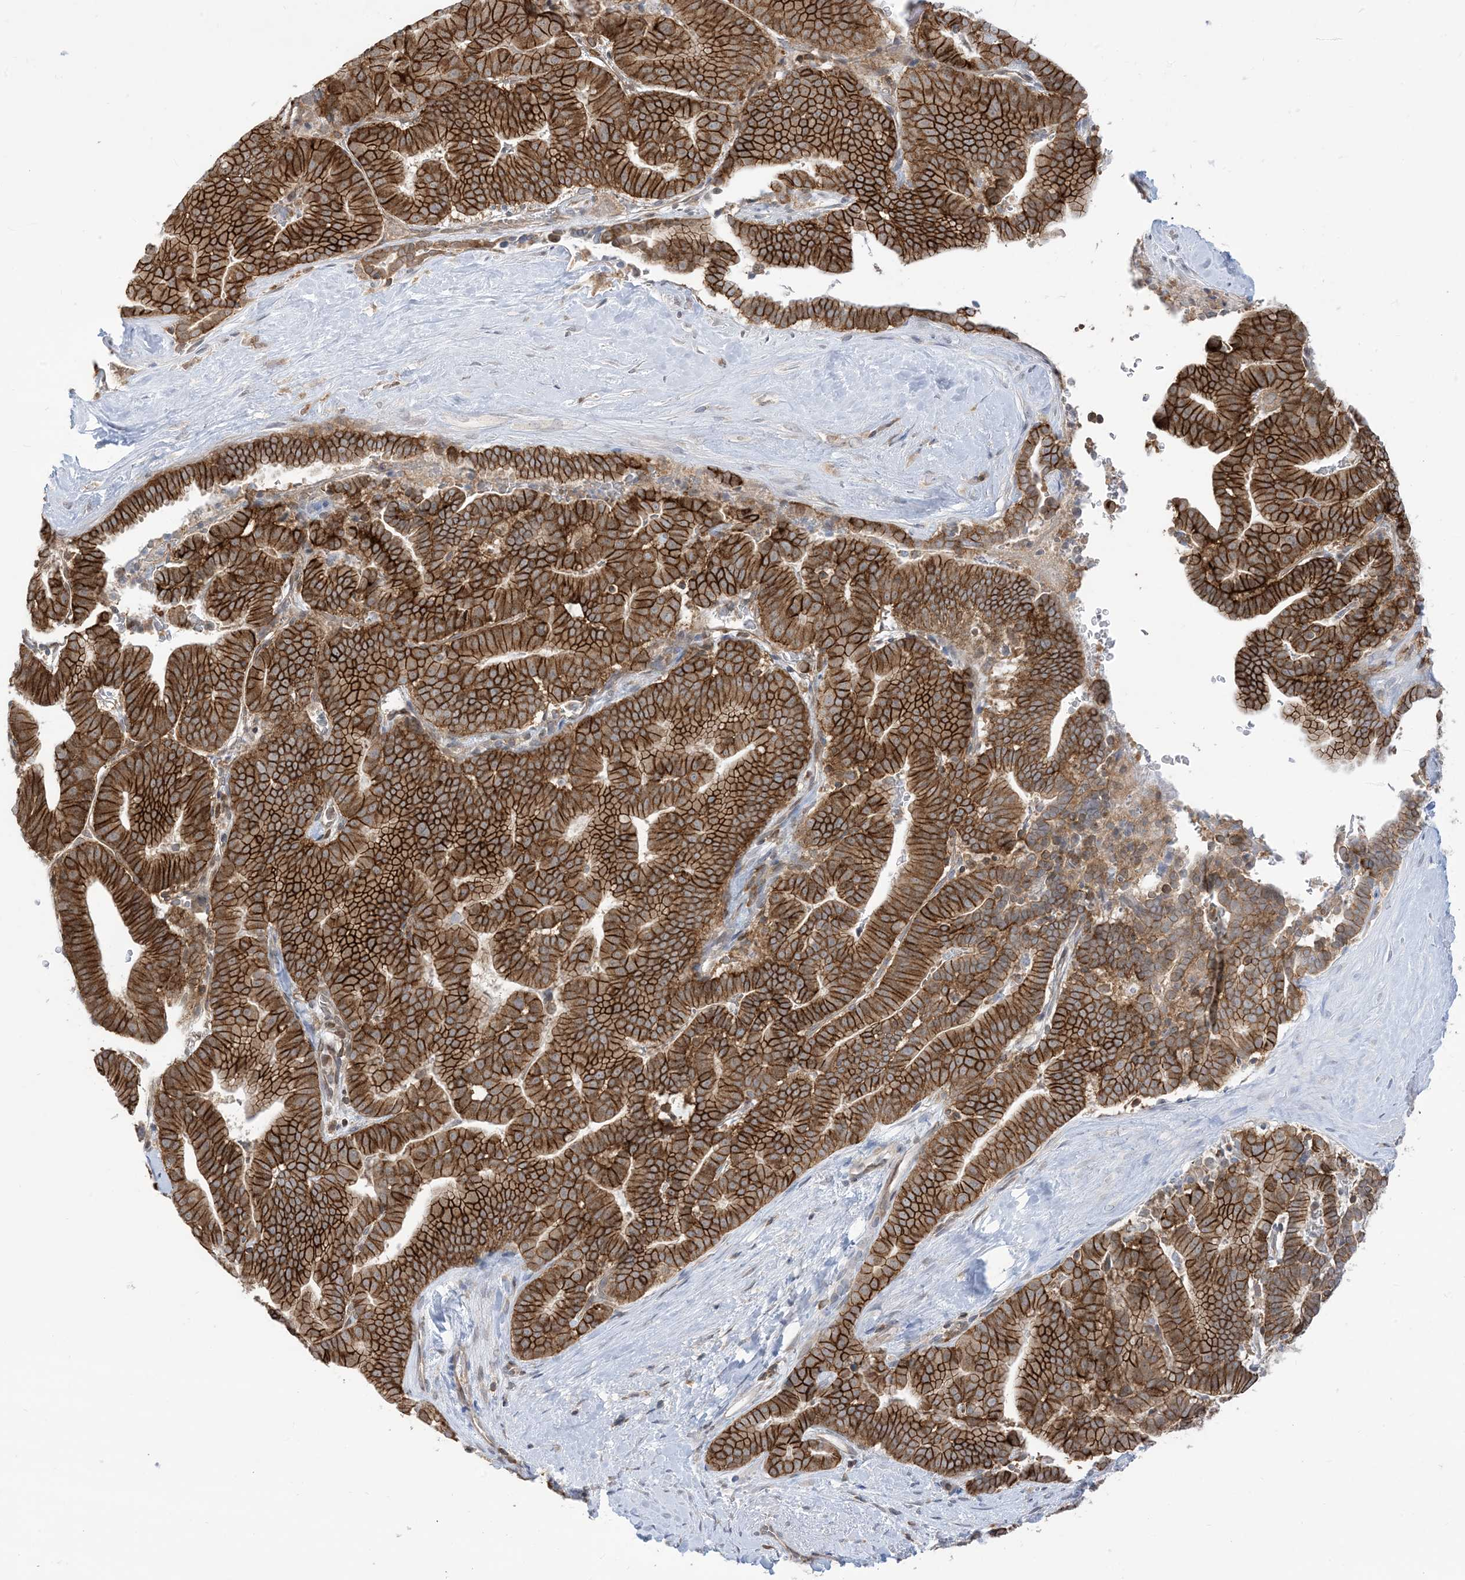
{"staining": {"intensity": "strong", "quantity": ">75%", "location": "cytoplasmic/membranous"}, "tissue": "liver cancer", "cell_type": "Tumor cells", "image_type": "cancer", "snomed": [{"axis": "morphology", "description": "Cholangiocarcinoma"}, {"axis": "topography", "description": "Liver"}], "caption": "Liver cancer (cholangiocarcinoma) tissue shows strong cytoplasmic/membranous expression in about >75% of tumor cells (DAB (3,3'-diaminobenzidine) IHC with brightfield microscopy, high magnification).", "gene": "CASP4", "patient": {"sex": "female", "age": 75}}